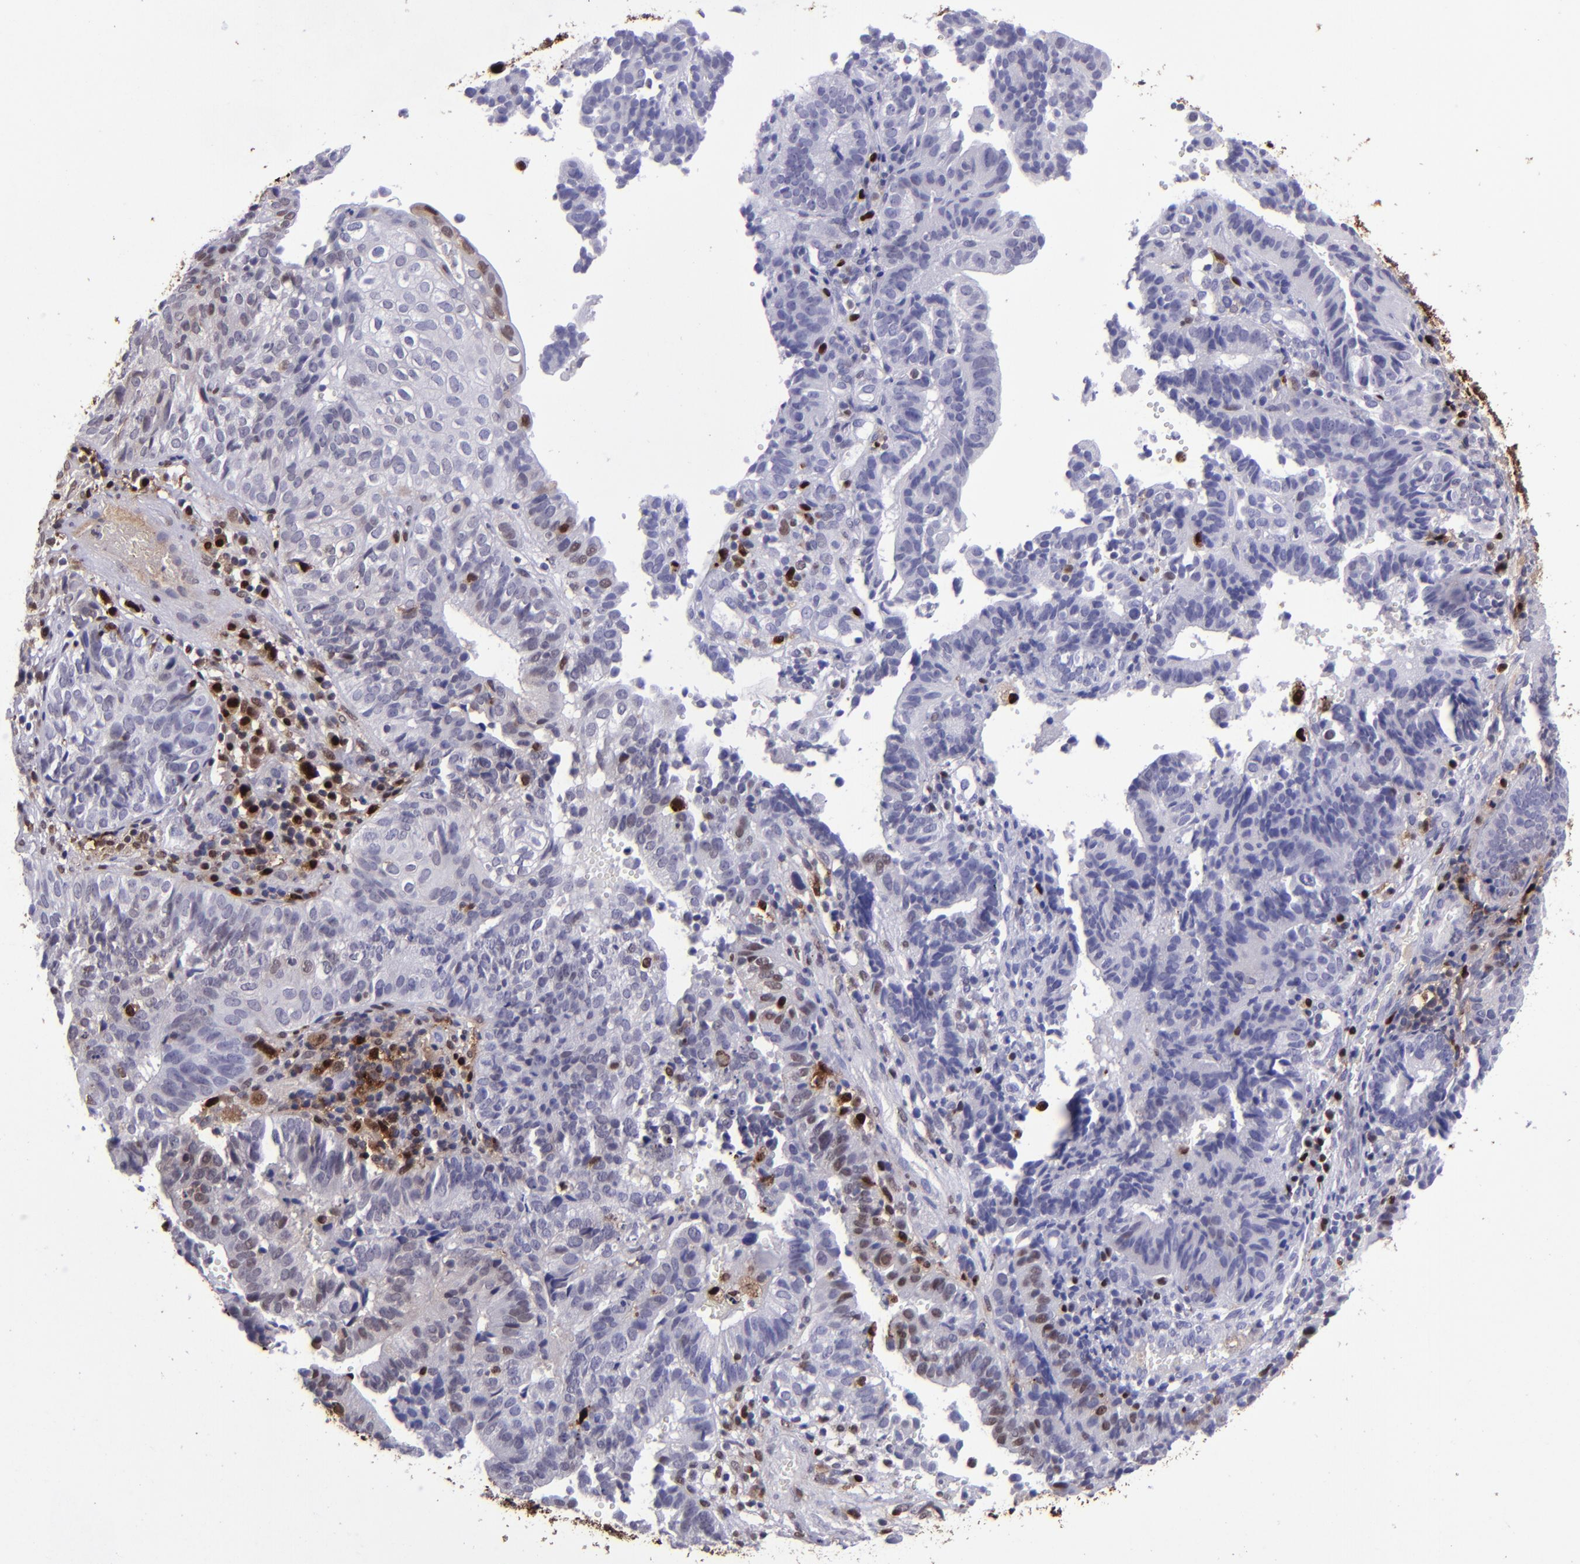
{"staining": {"intensity": "negative", "quantity": "none", "location": "none"}, "tissue": "cervical cancer", "cell_type": "Tumor cells", "image_type": "cancer", "snomed": [{"axis": "morphology", "description": "Adenocarcinoma, NOS"}, {"axis": "topography", "description": "Cervix"}], "caption": "A micrograph of cervical cancer stained for a protein displays no brown staining in tumor cells.", "gene": "TYMP", "patient": {"sex": "female", "age": 60}}